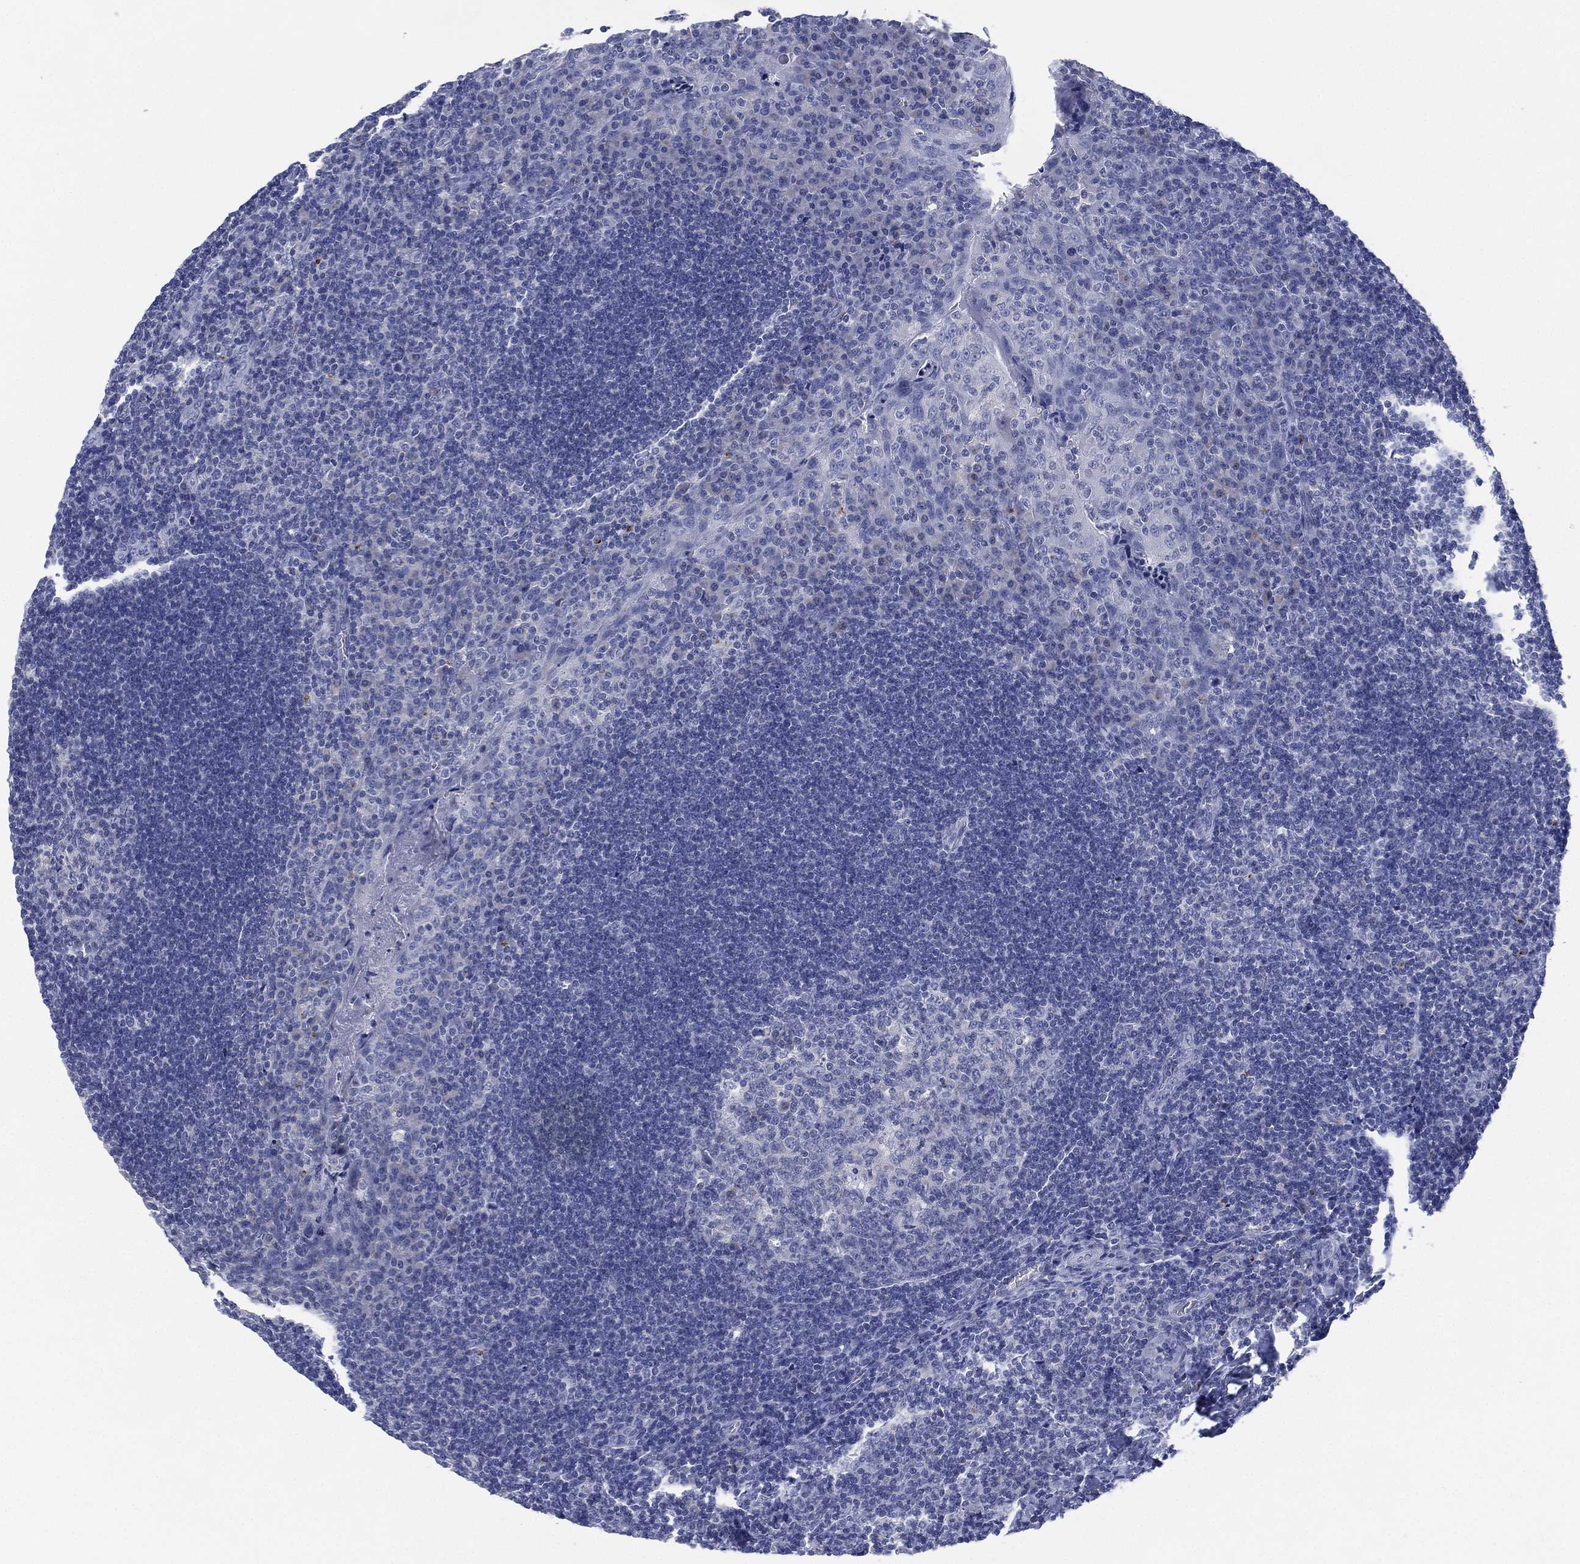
{"staining": {"intensity": "negative", "quantity": "none", "location": "none"}, "tissue": "tonsil", "cell_type": "Germinal center cells", "image_type": "normal", "snomed": [{"axis": "morphology", "description": "Normal tissue, NOS"}, {"axis": "topography", "description": "Tonsil"}], "caption": "A high-resolution micrograph shows IHC staining of unremarkable tonsil, which displays no significant staining in germinal center cells.", "gene": "ADAD2", "patient": {"sex": "male", "age": 17}}